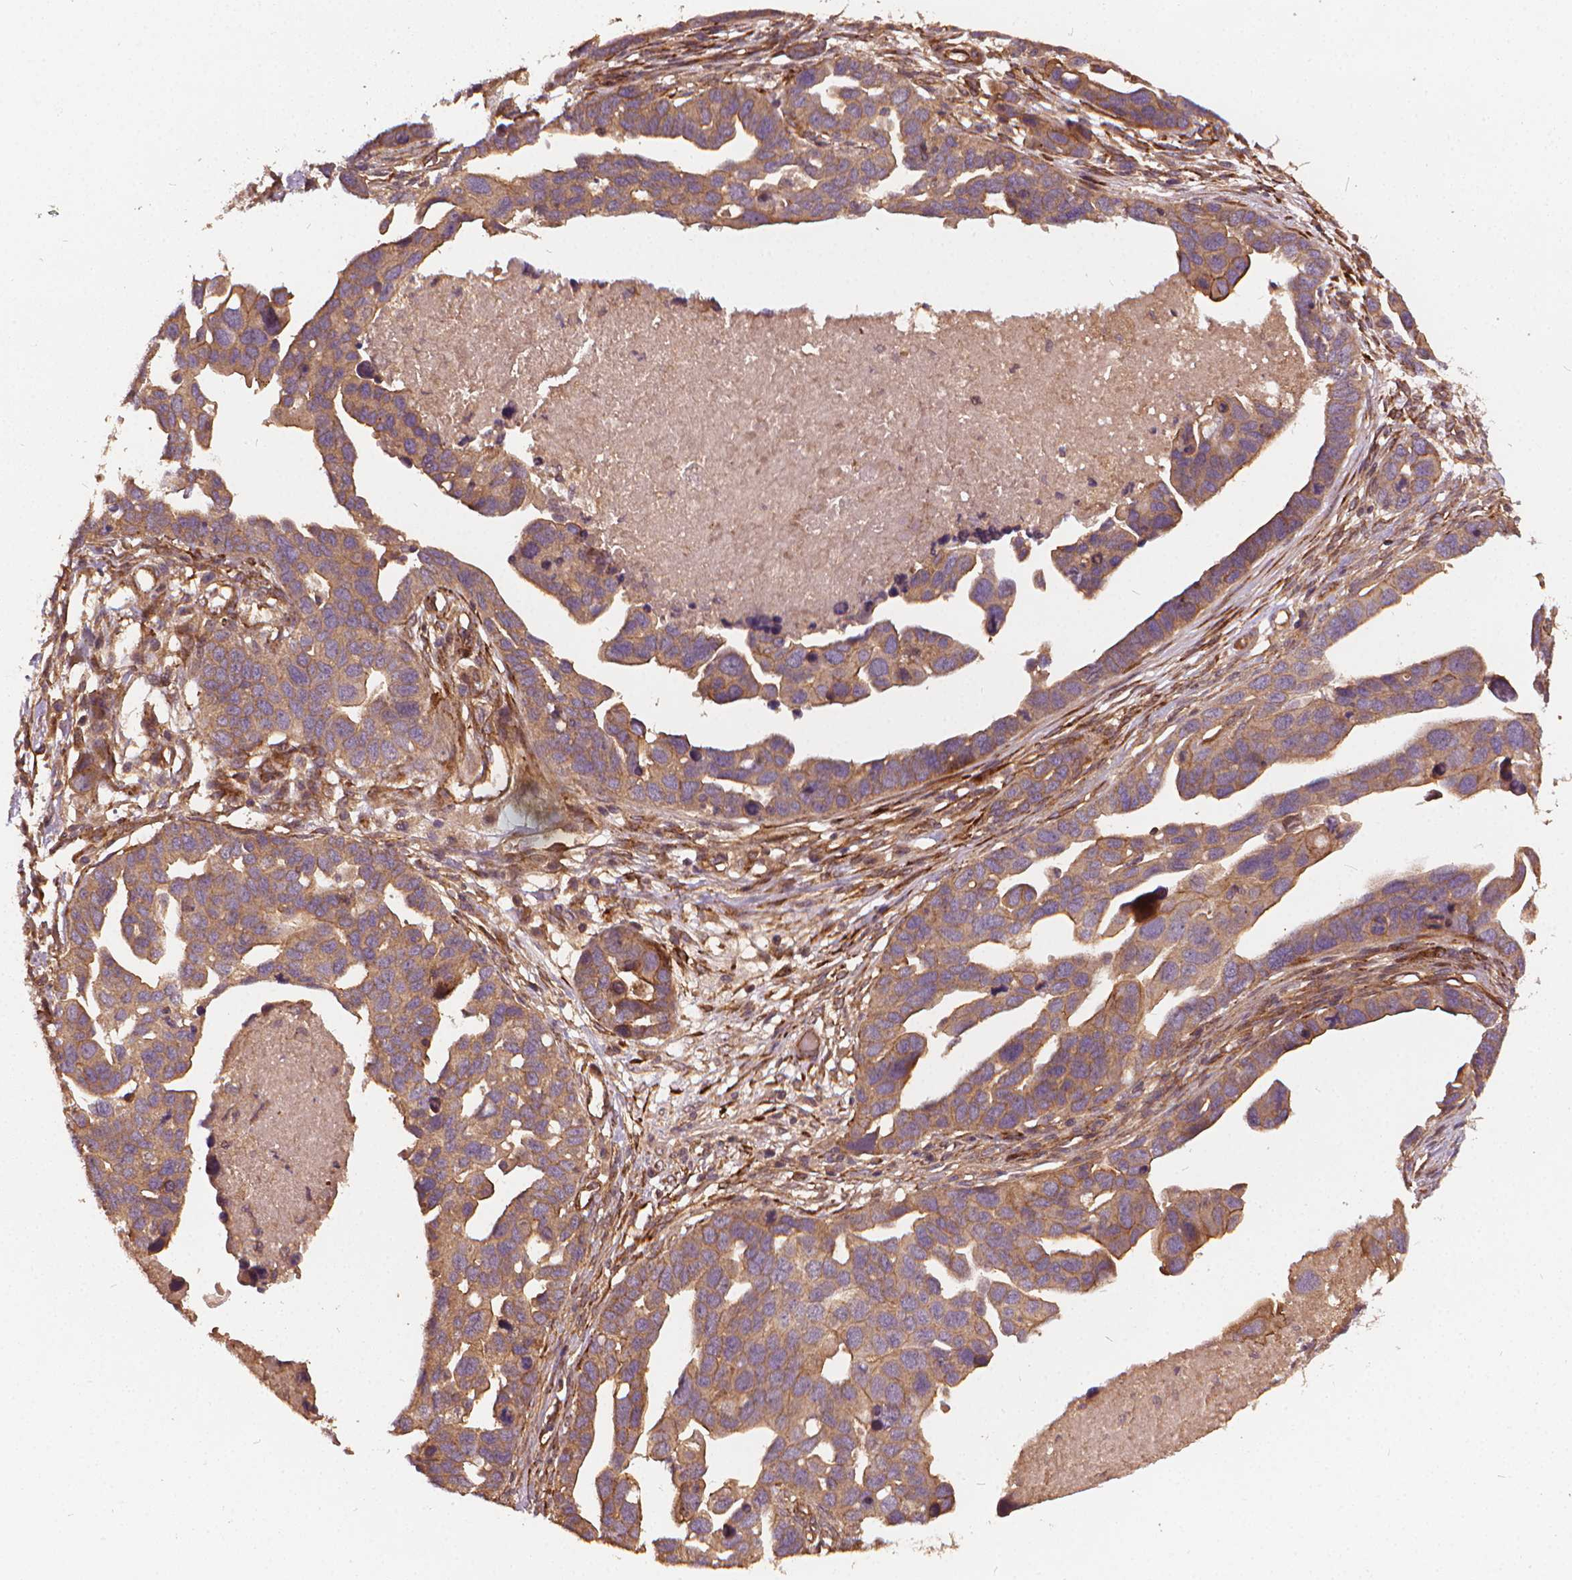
{"staining": {"intensity": "moderate", "quantity": ">75%", "location": "cytoplasmic/membranous"}, "tissue": "ovarian cancer", "cell_type": "Tumor cells", "image_type": "cancer", "snomed": [{"axis": "morphology", "description": "Cystadenocarcinoma, serous, NOS"}, {"axis": "topography", "description": "Ovary"}], "caption": "Protein staining of ovarian serous cystadenocarcinoma tissue reveals moderate cytoplasmic/membranous staining in approximately >75% of tumor cells.", "gene": "UBXN2A", "patient": {"sex": "female", "age": 54}}